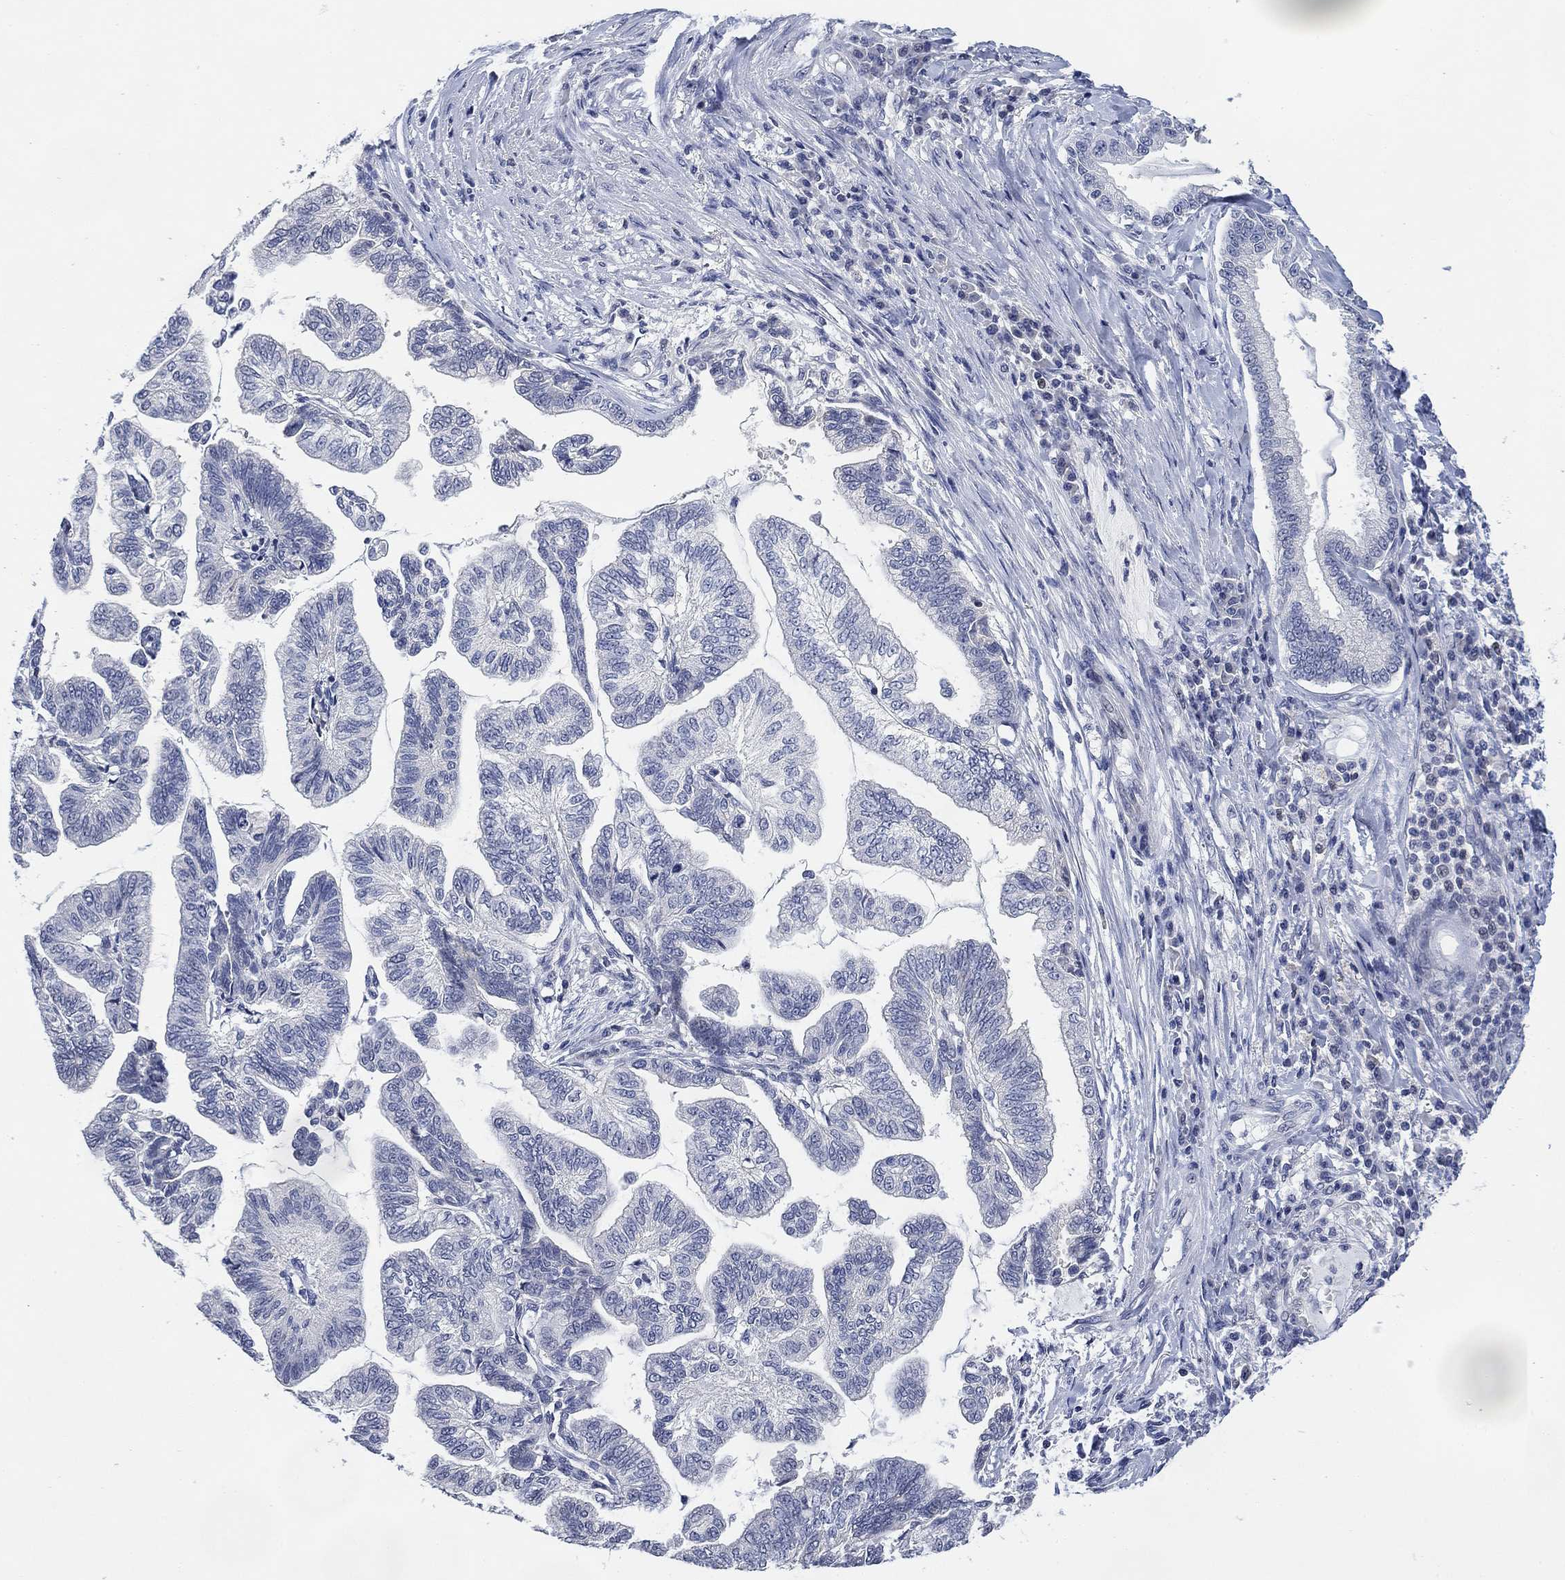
{"staining": {"intensity": "negative", "quantity": "none", "location": "none"}, "tissue": "stomach cancer", "cell_type": "Tumor cells", "image_type": "cancer", "snomed": [{"axis": "morphology", "description": "Adenocarcinoma, NOS"}, {"axis": "topography", "description": "Stomach"}], "caption": "Image shows no protein positivity in tumor cells of stomach cancer (adenocarcinoma) tissue.", "gene": "DAZL", "patient": {"sex": "male", "age": 83}}